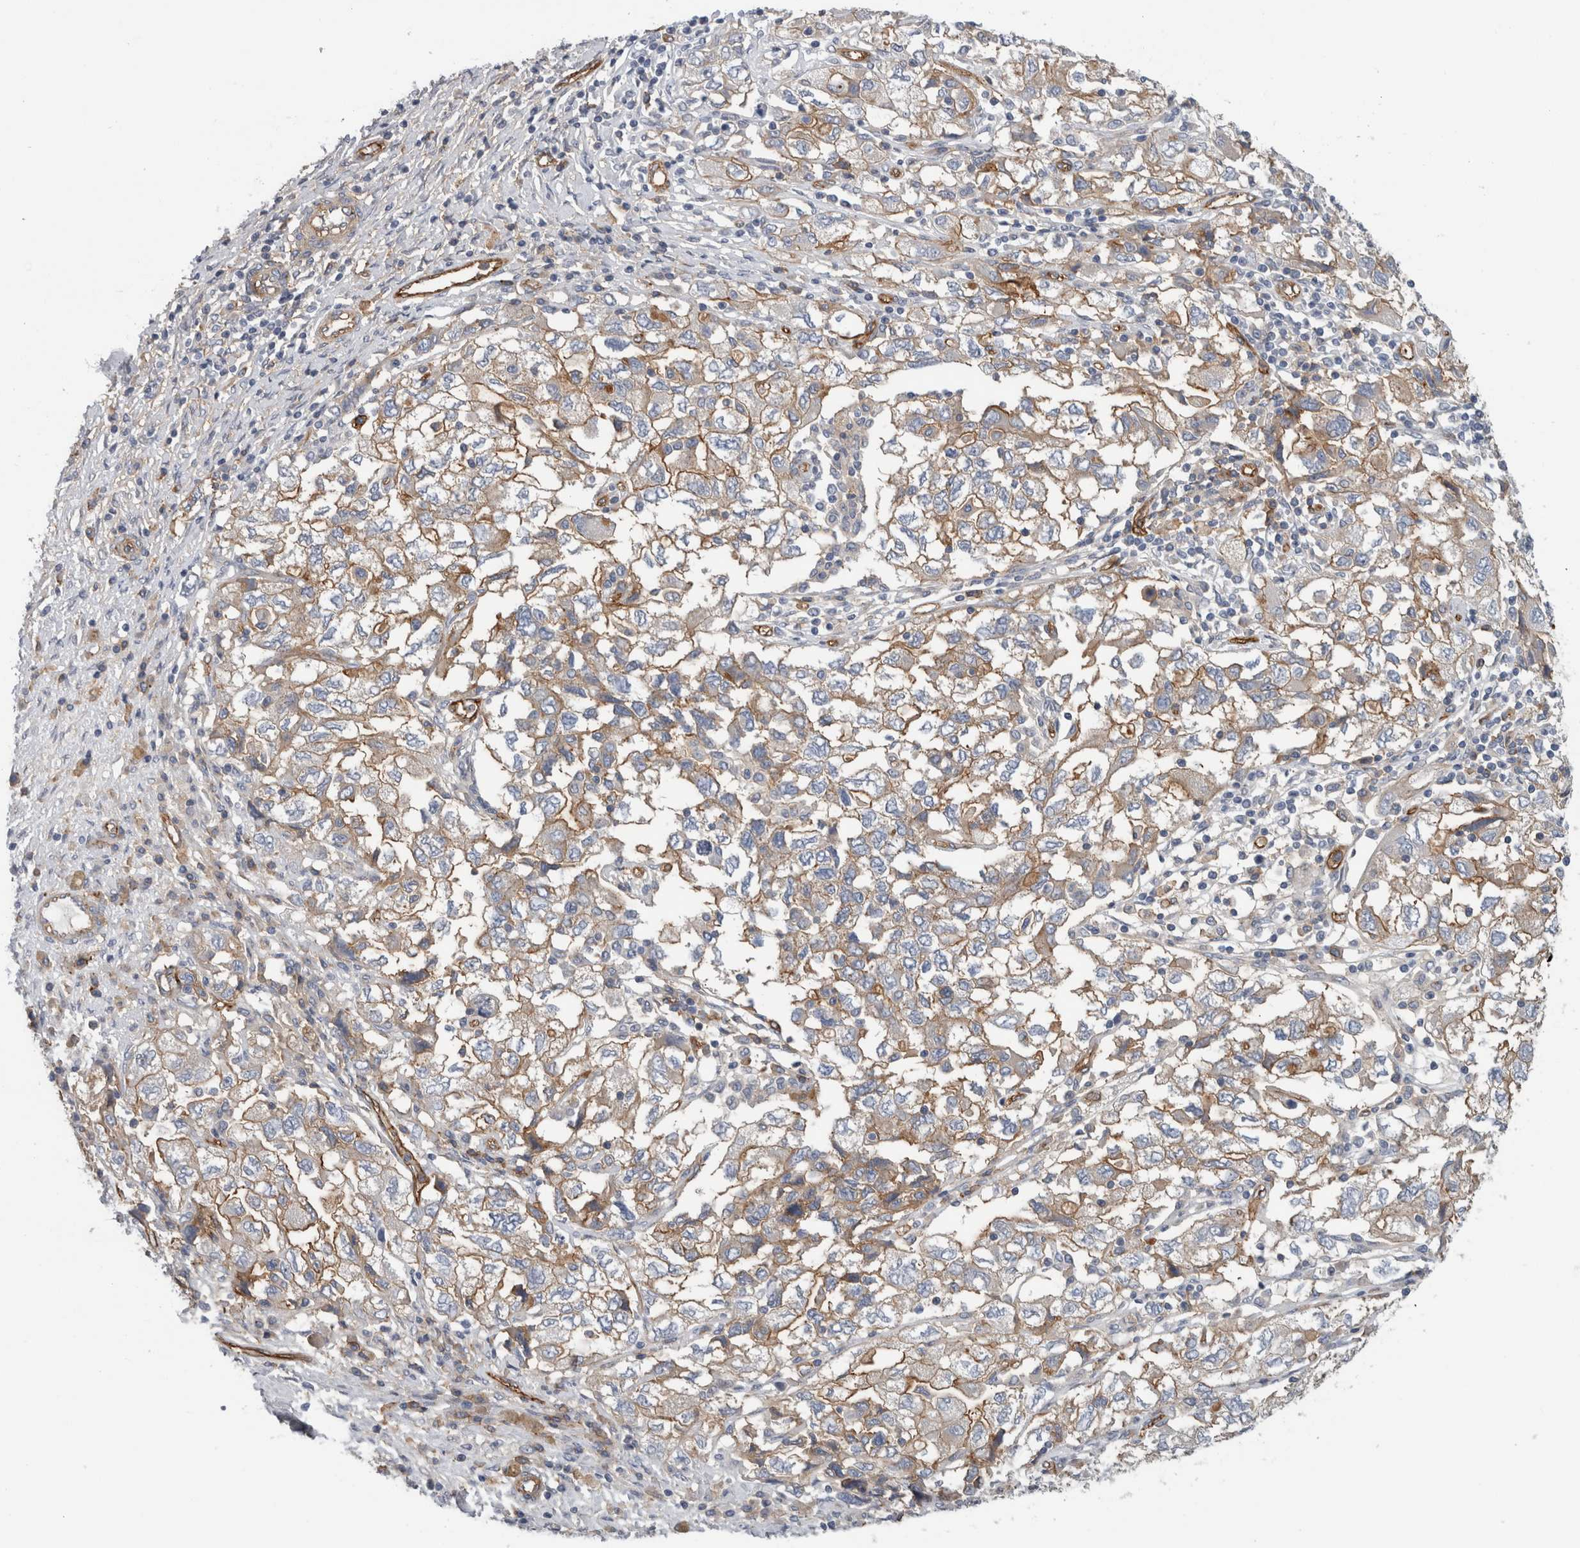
{"staining": {"intensity": "moderate", "quantity": "<25%", "location": "cytoplasmic/membranous"}, "tissue": "ovarian cancer", "cell_type": "Tumor cells", "image_type": "cancer", "snomed": [{"axis": "morphology", "description": "Carcinoma, NOS"}, {"axis": "morphology", "description": "Cystadenocarcinoma, serous, NOS"}, {"axis": "topography", "description": "Ovary"}], "caption": "Human ovarian serous cystadenocarcinoma stained with a brown dye displays moderate cytoplasmic/membranous positive expression in approximately <25% of tumor cells.", "gene": "CD59", "patient": {"sex": "female", "age": 69}}